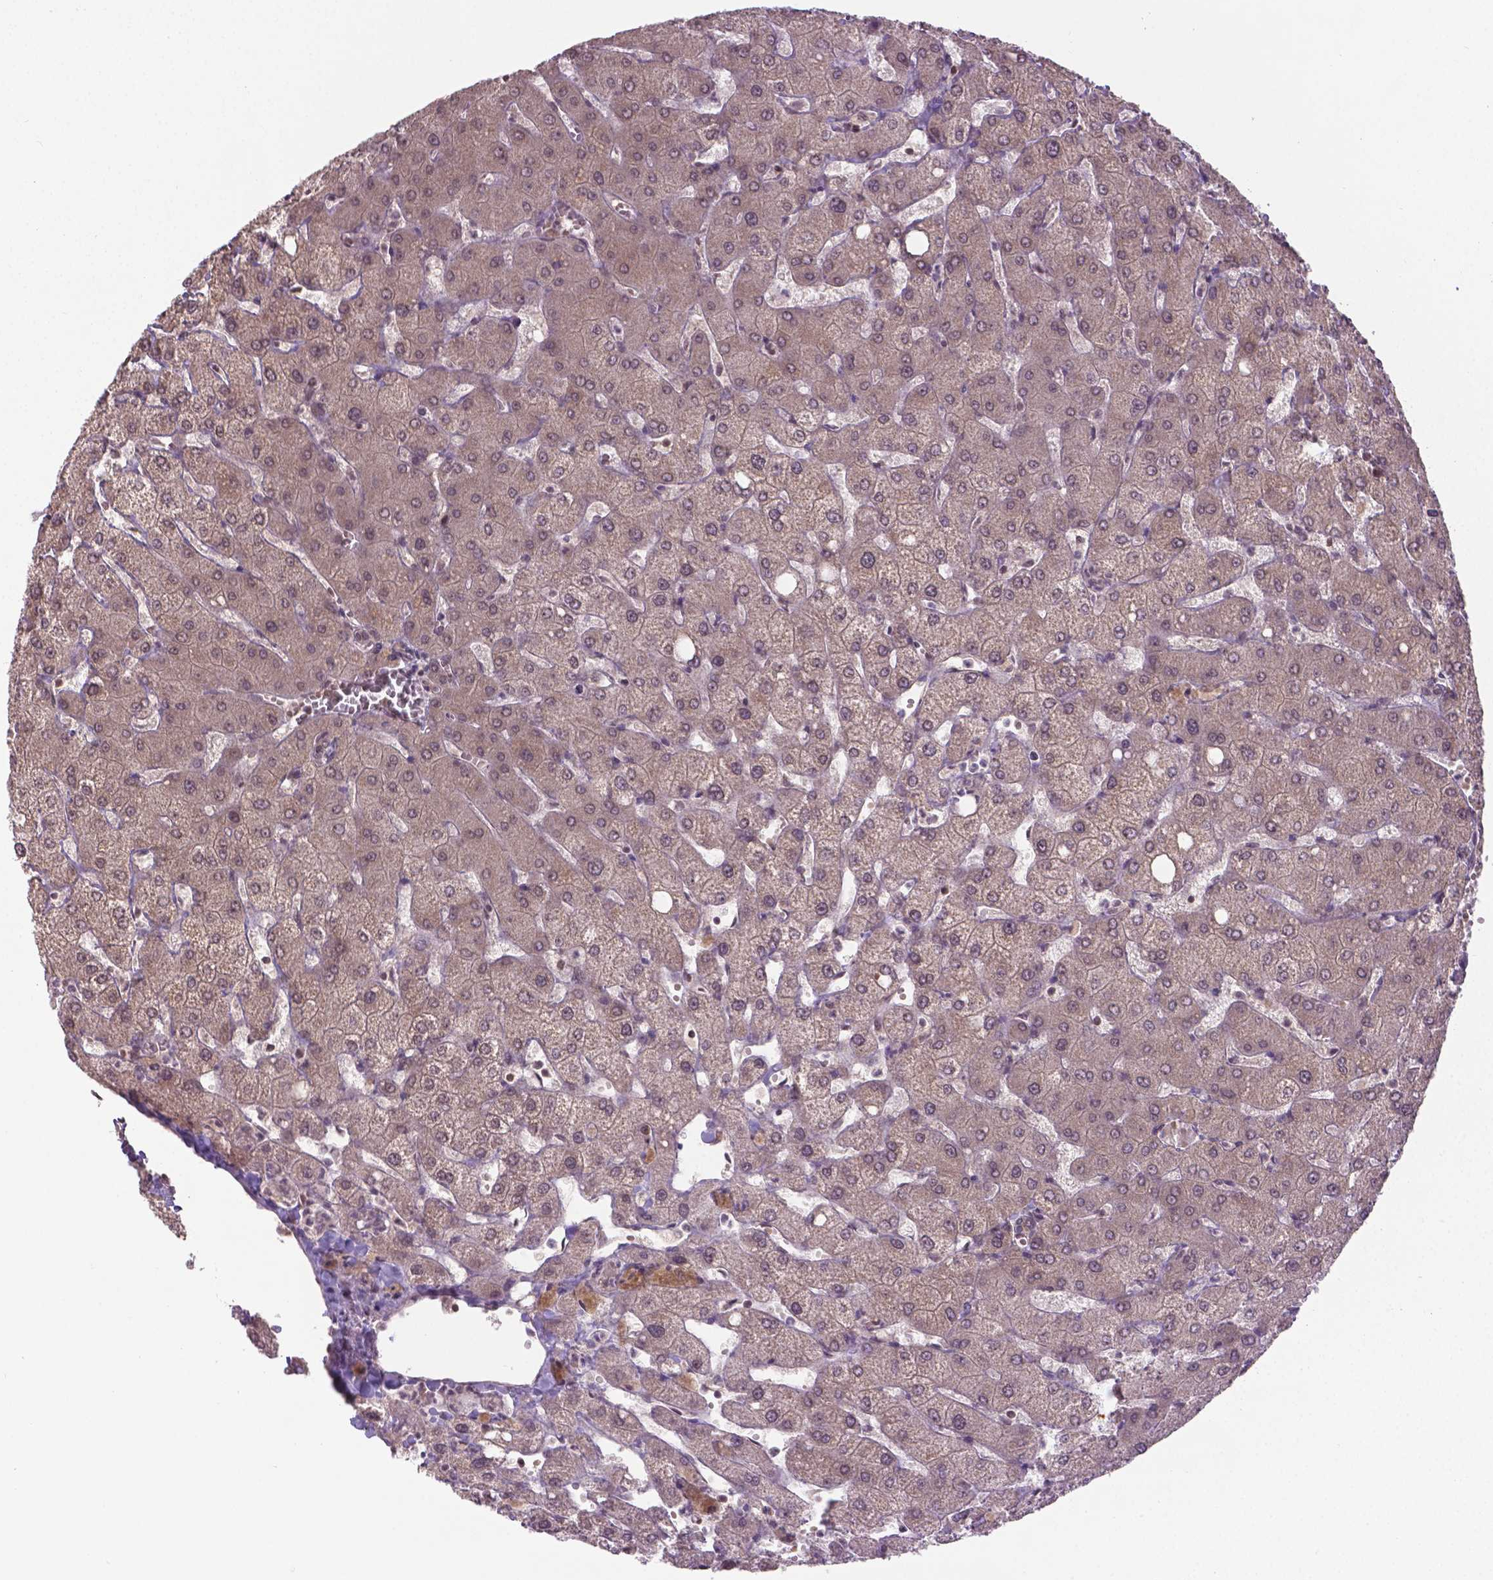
{"staining": {"intensity": "weak", "quantity": ">75%", "location": "cytoplasmic/membranous,nuclear"}, "tissue": "liver", "cell_type": "Cholangiocytes", "image_type": "normal", "snomed": [{"axis": "morphology", "description": "Normal tissue, NOS"}, {"axis": "topography", "description": "Liver"}], "caption": "Brown immunohistochemical staining in benign human liver reveals weak cytoplasmic/membranous,nuclear staining in about >75% of cholangiocytes.", "gene": "ANKRD54", "patient": {"sex": "female", "age": 54}}